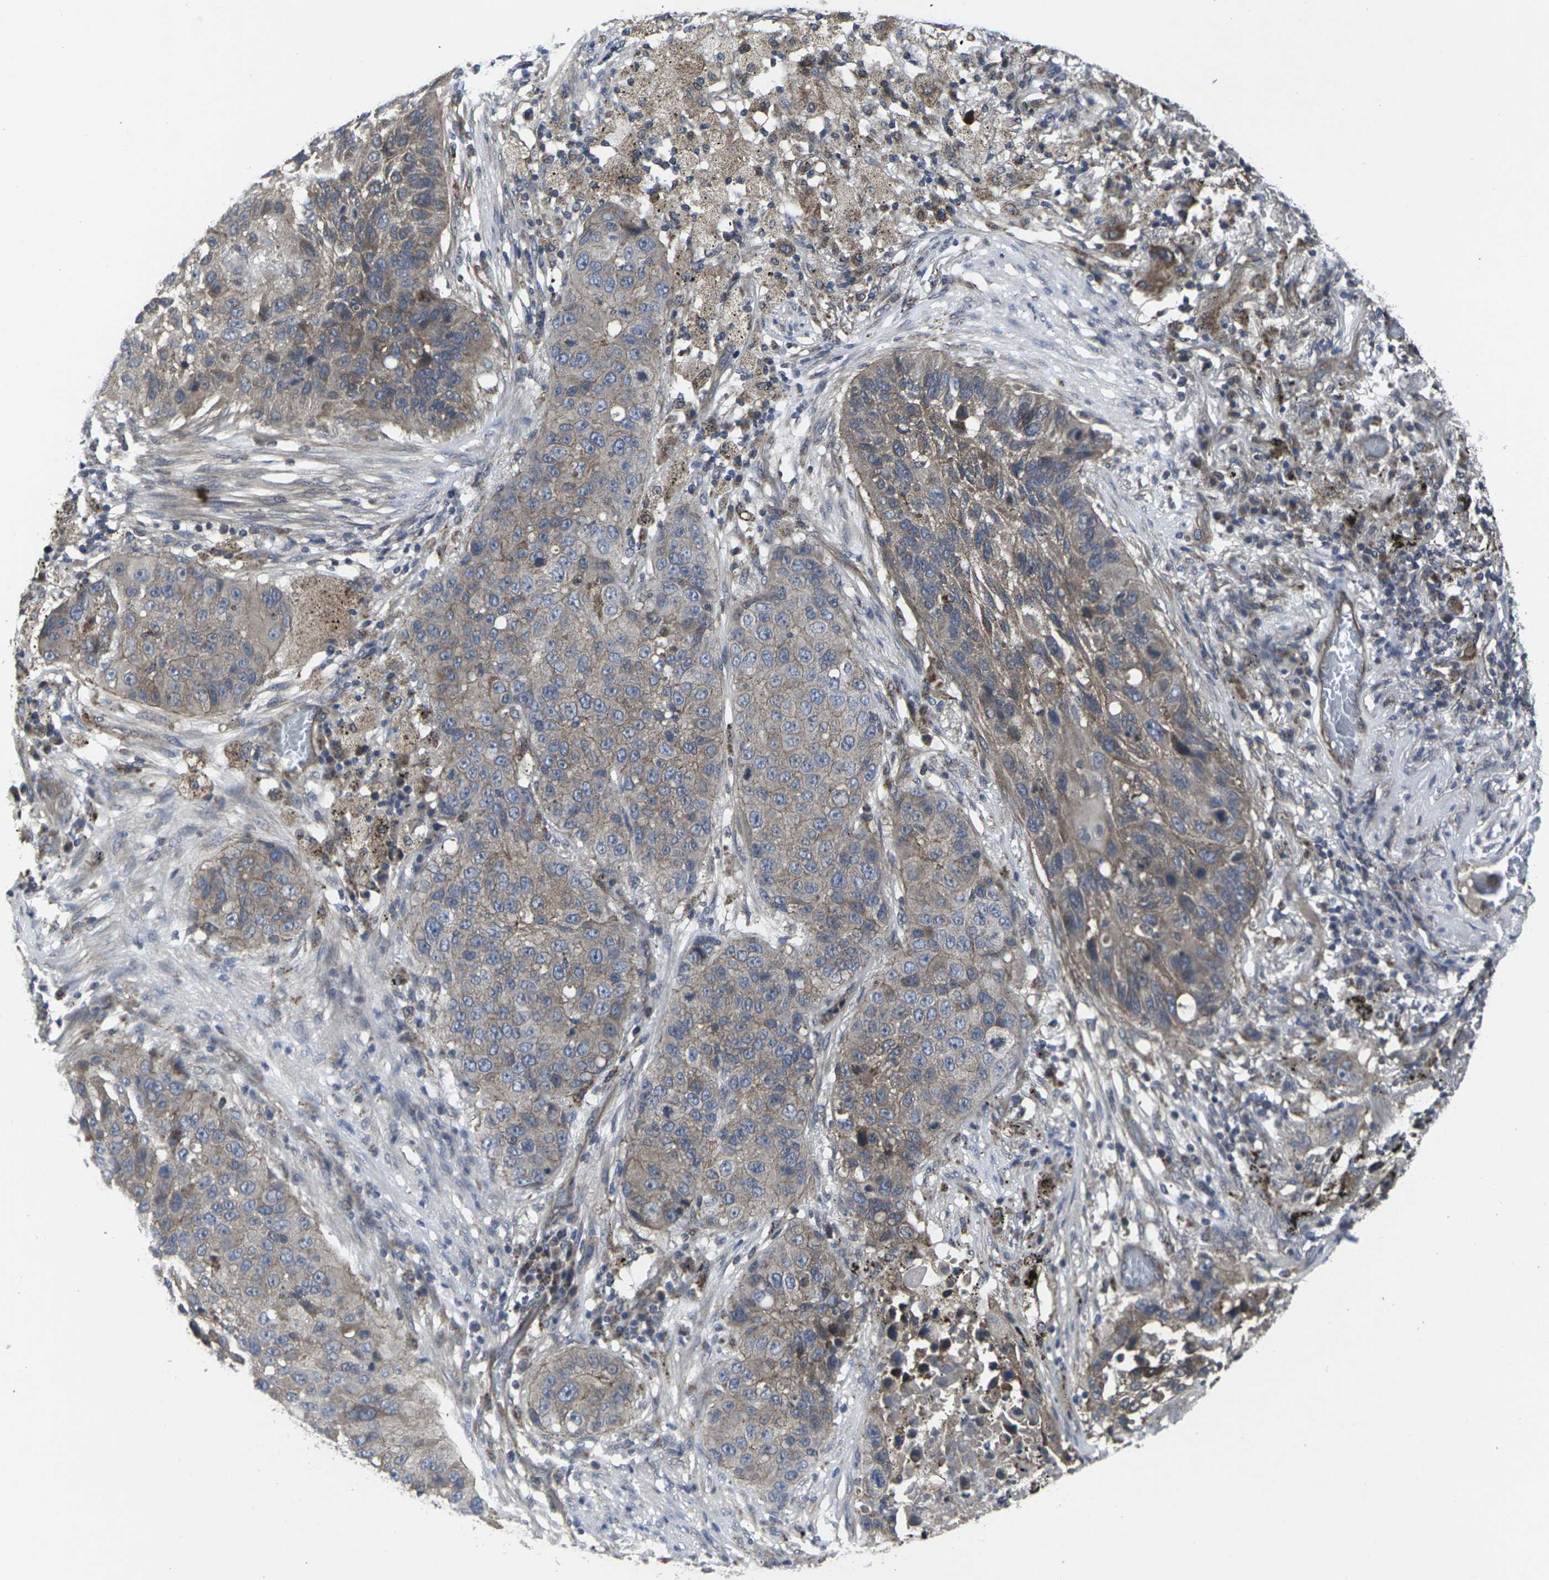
{"staining": {"intensity": "moderate", "quantity": ">75%", "location": "cytoplasmic/membranous"}, "tissue": "lung cancer", "cell_type": "Tumor cells", "image_type": "cancer", "snomed": [{"axis": "morphology", "description": "Squamous cell carcinoma, NOS"}, {"axis": "topography", "description": "Lung"}], "caption": "IHC (DAB (3,3'-diaminobenzidine)) staining of human lung squamous cell carcinoma exhibits moderate cytoplasmic/membranous protein positivity in approximately >75% of tumor cells. The protein is shown in brown color, while the nuclei are stained blue.", "gene": "MAPKAPK2", "patient": {"sex": "male", "age": 57}}